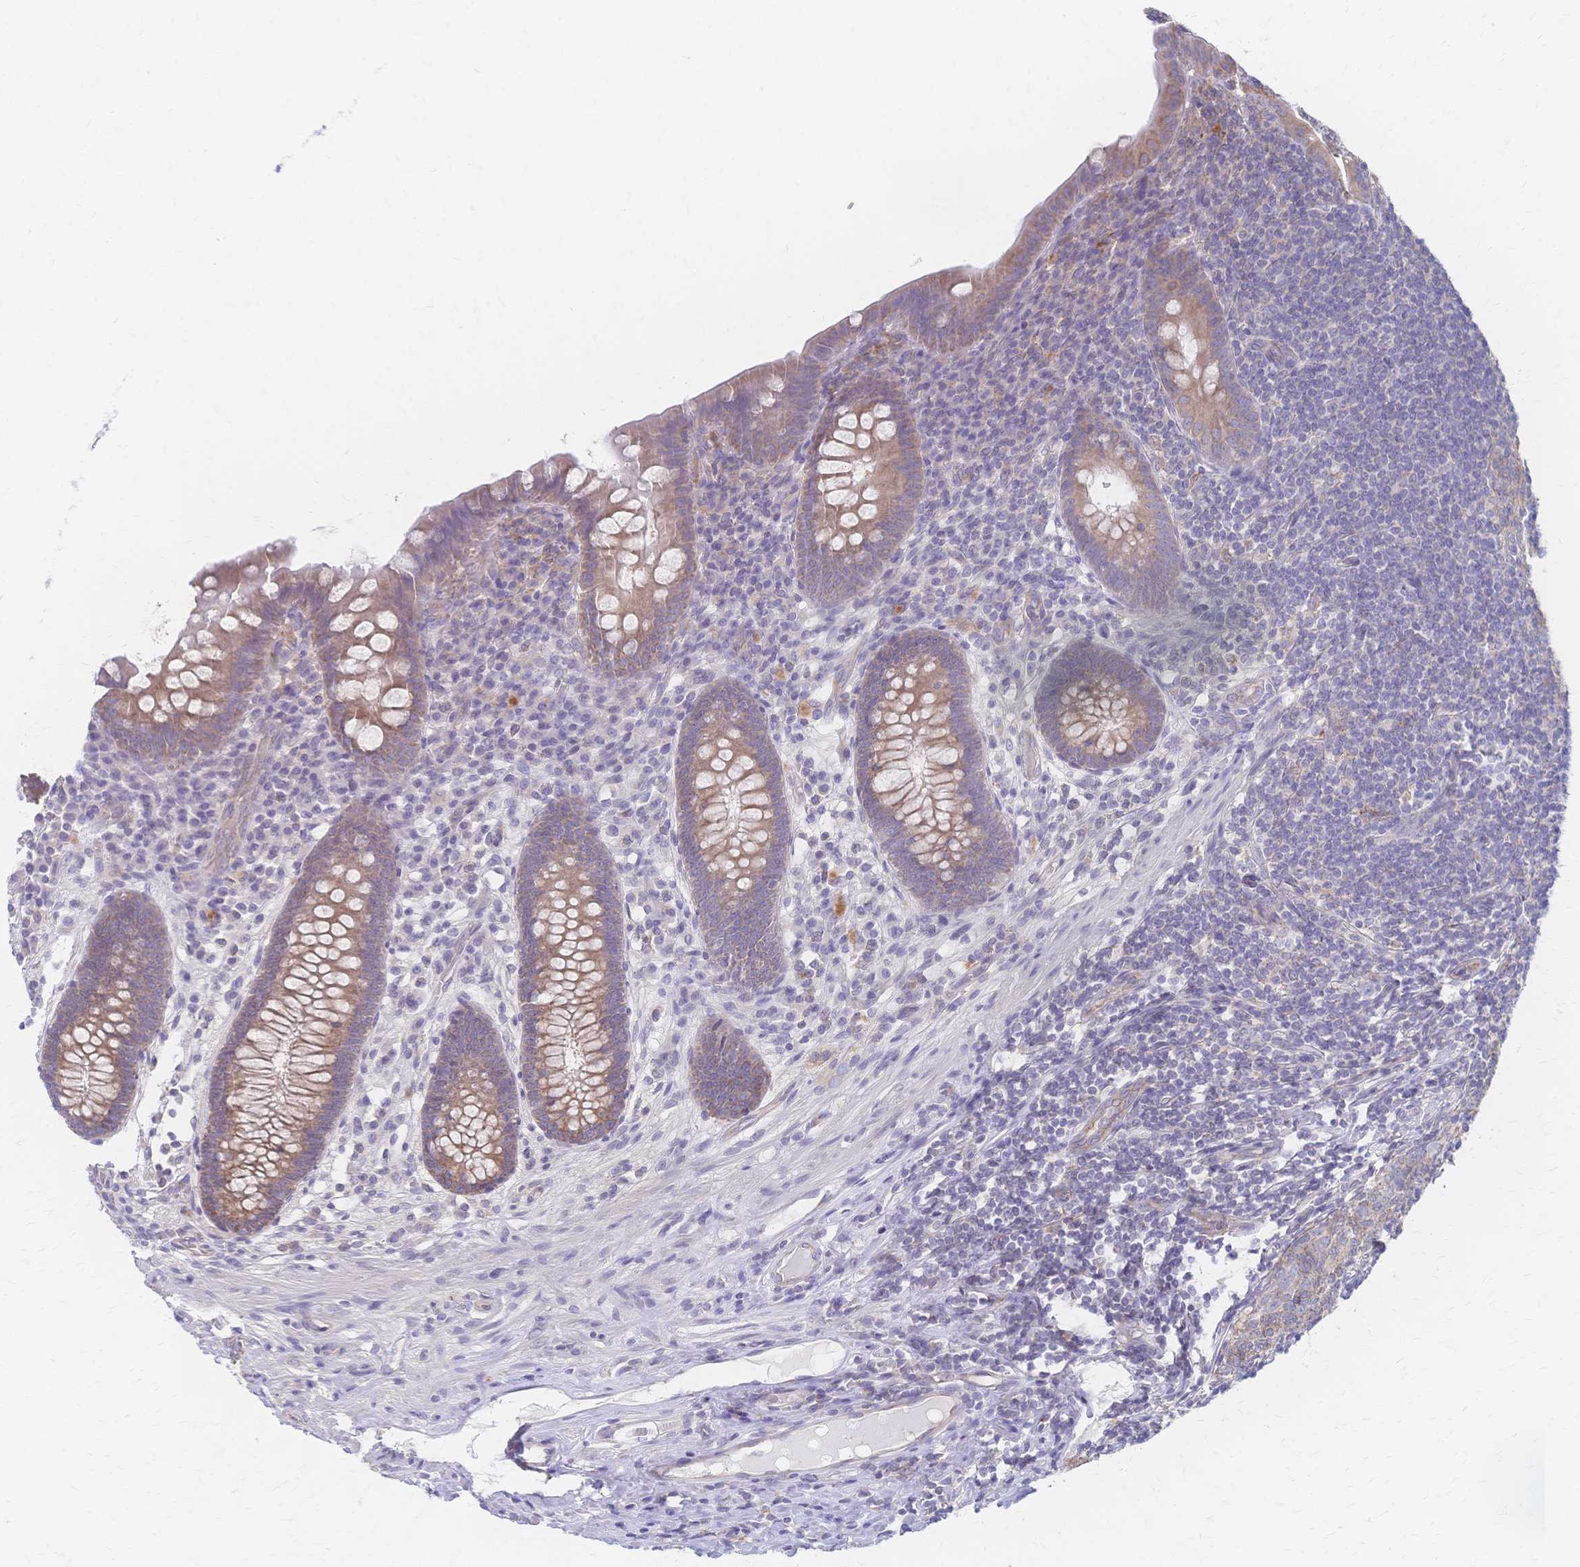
{"staining": {"intensity": "moderate", "quantity": "25%-75%", "location": "cytoplasmic/membranous"}, "tissue": "appendix", "cell_type": "Glandular cells", "image_type": "normal", "snomed": [{"axis": "morphology", "description": "Normal tissue, NOS"}, {"axis": "topography", "description": "Appendix"}], "caption": "Immunohistochemical staining of benign appendix displays medium levels of moderate cytoplasmic/membranous expression in approximately 25%-75% of glandular cells. (DAB IHC, brown staining for protein, blue staining for nuclei).", "gene": "CYB5A", "patient": {"sex": "male", "age": 71}}